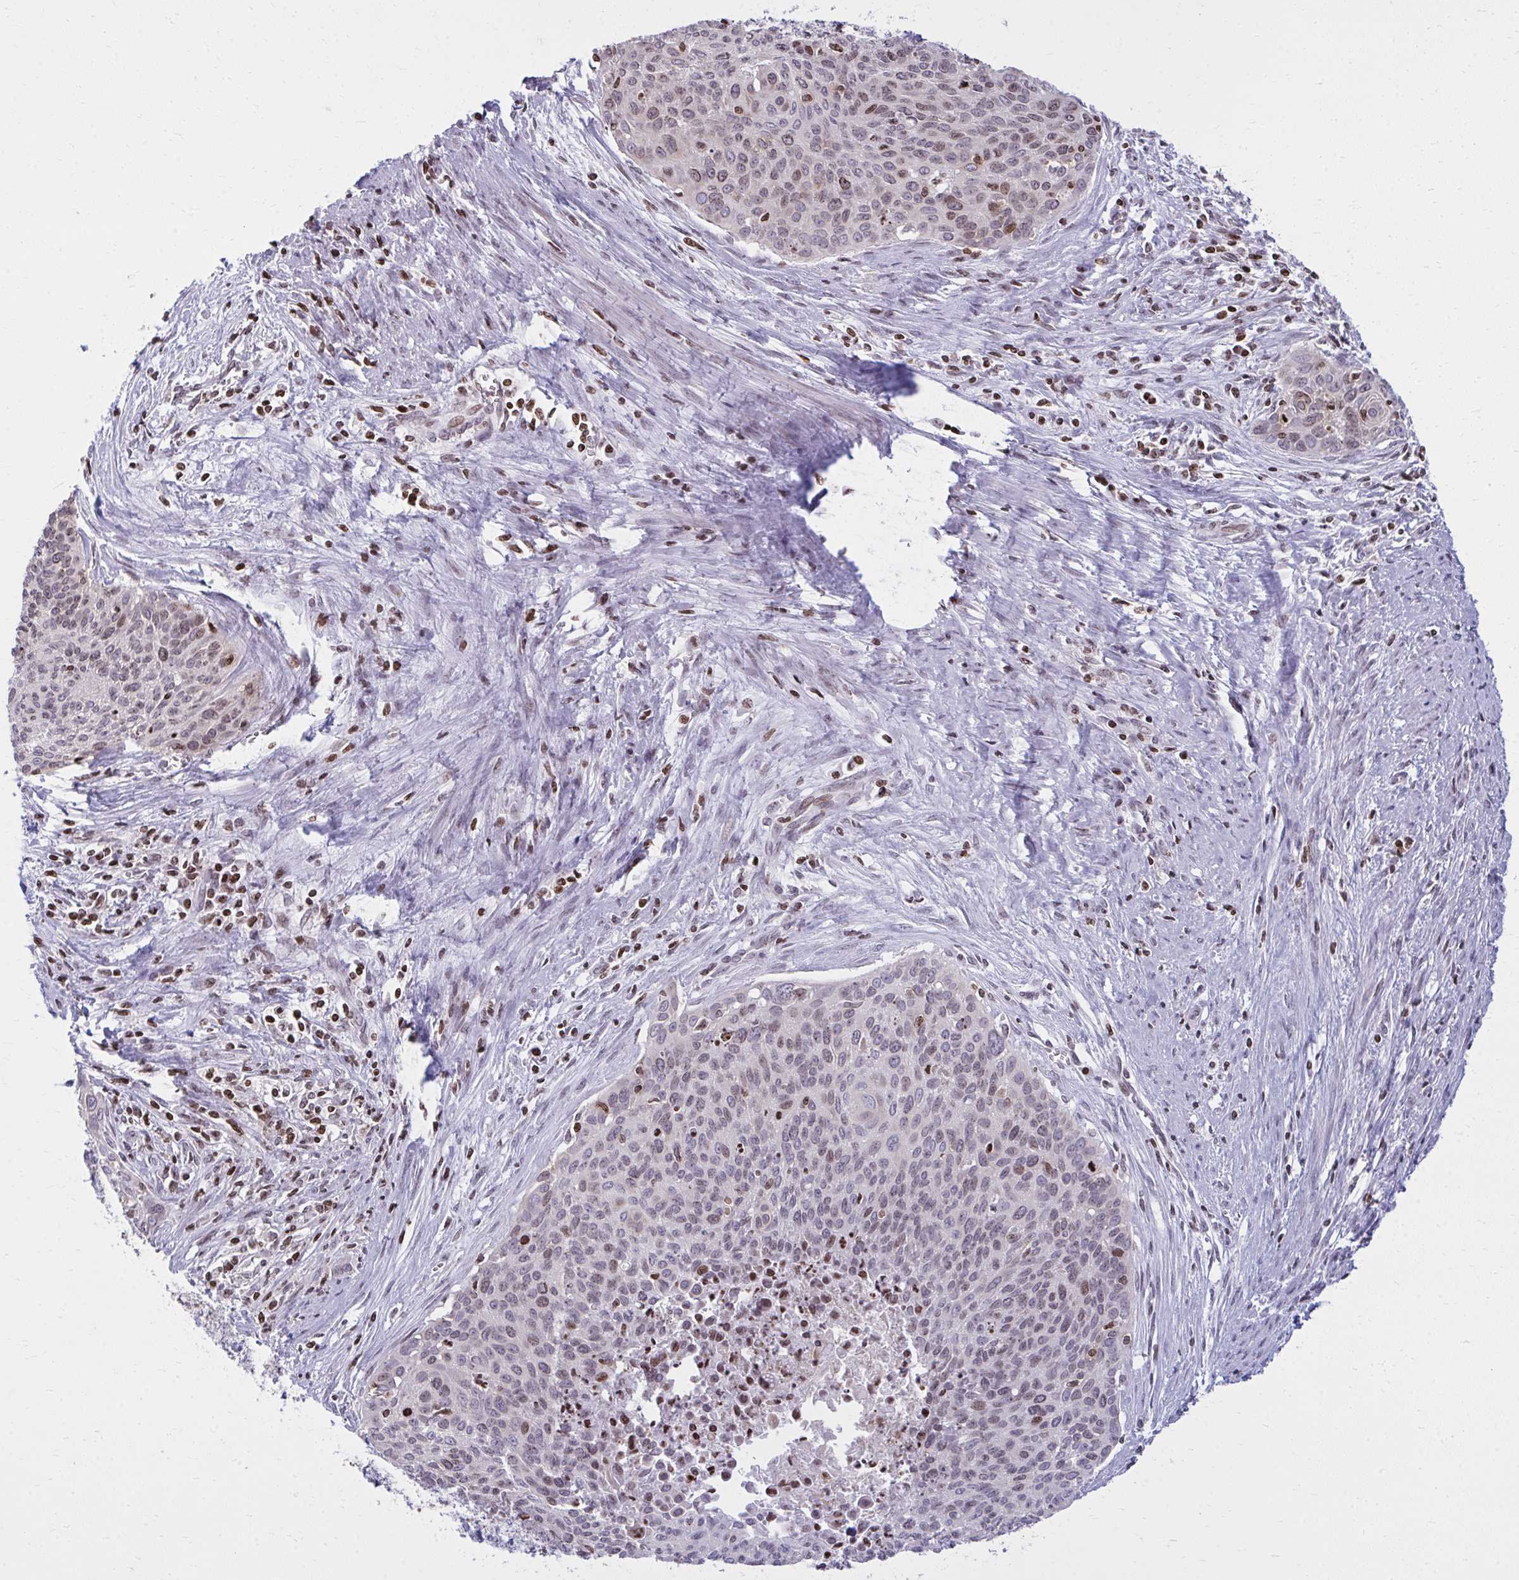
{"staining": {"intensity": "weak", "quantity": "25%-75%", "location": "nuclear"}, "tissue": "cervical cancer", "cell_type": "Tumor cells", "image_type": "cancer", "snomed": [{"axis": "morphology", "description": "Squamous cell carcinoma, NOS"}, {"axis": "topography", "description": "Cervix"}], "caption": "Immunohistochemistry (DAB) staining of human squamous cell carcinoma (cervical) displays weak nuclear protein expression in approximately 25%-75% of tumor cells. (brown staining indicates protein expression, while blue staining denotes nuclei).", "gene": "AP5M1", "patient": {"sex": "female", "age": 55}}